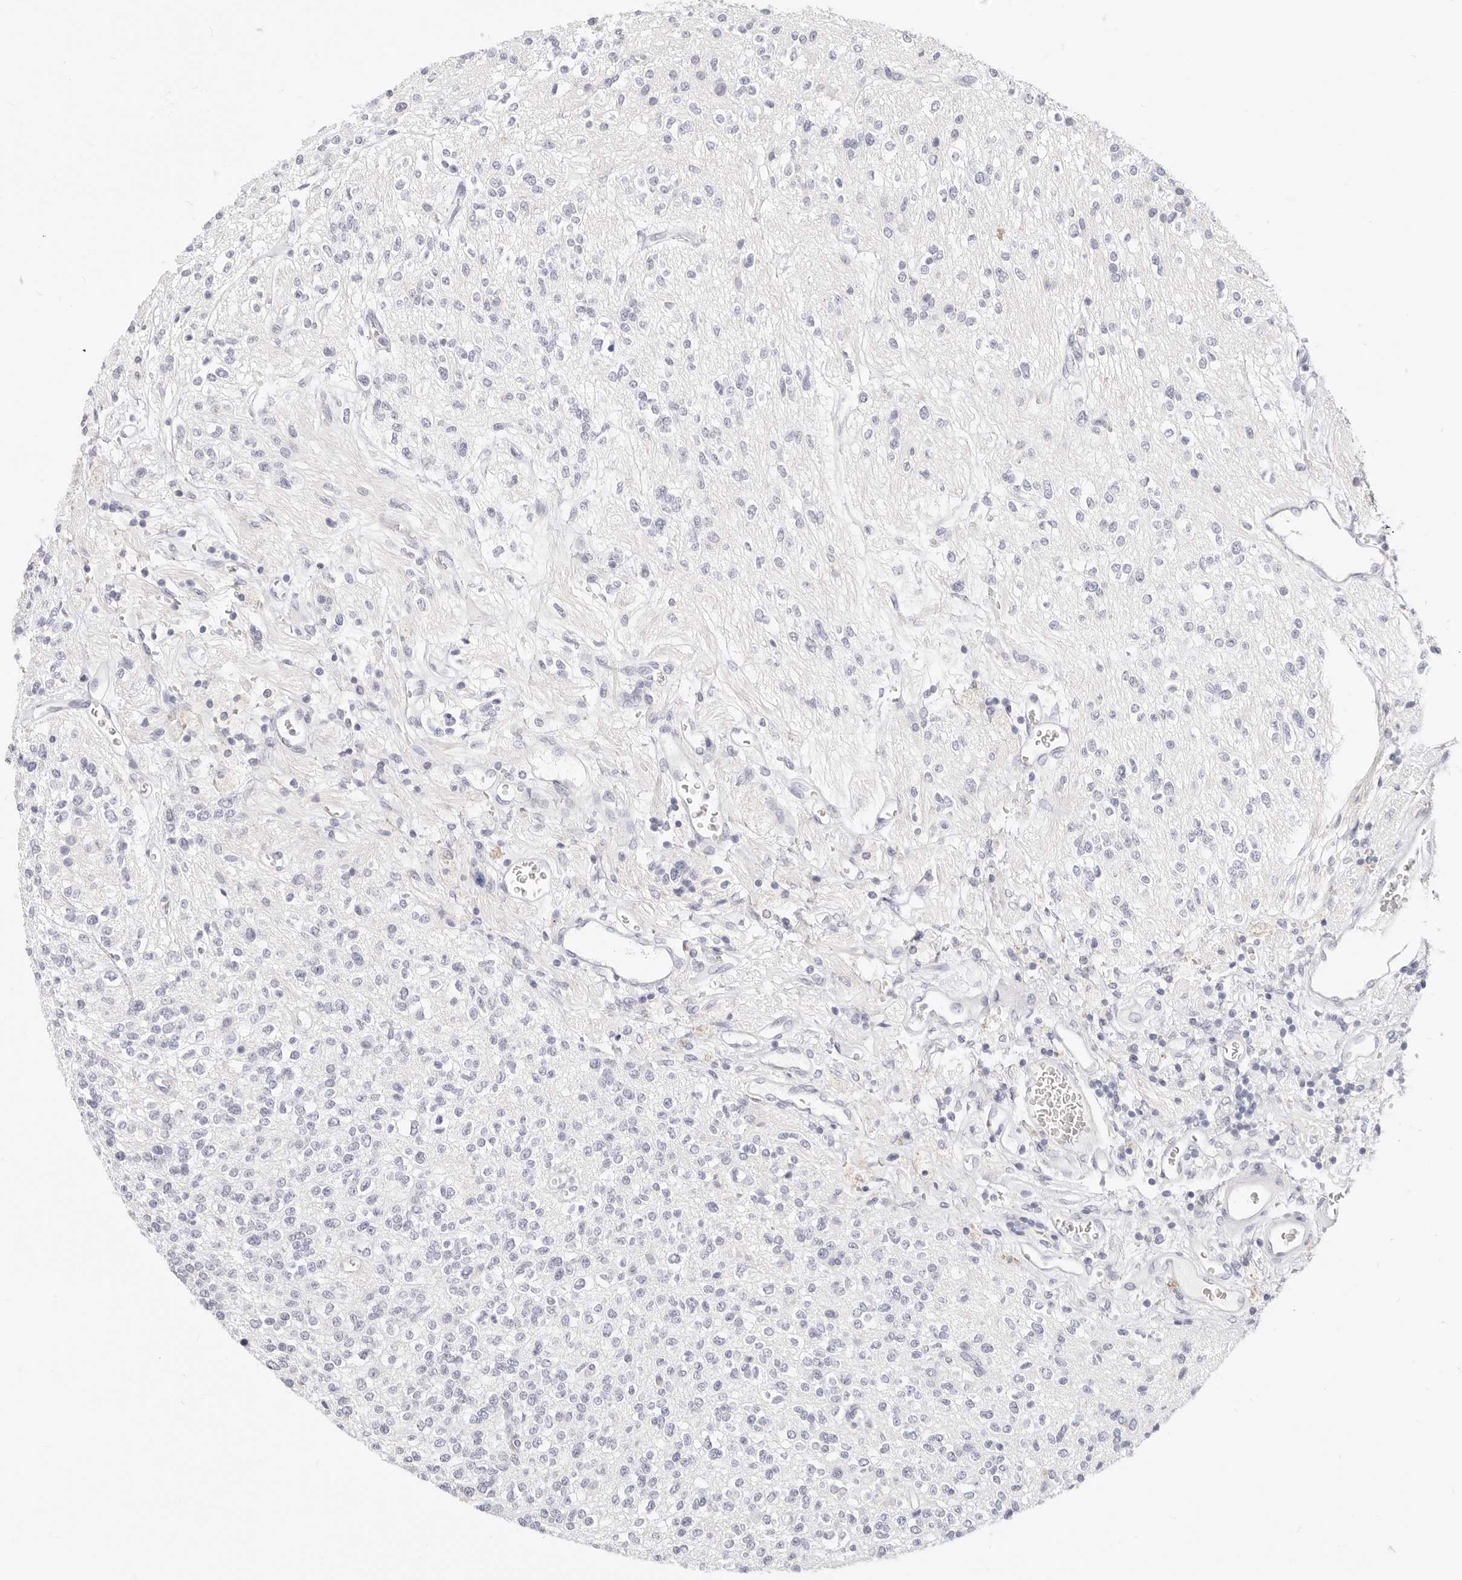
{"staining": {"intensity": "negative", "quantity": "none", "location": "none"}, "tissue": "glioma", "cell_type": "Tumor cells", "image_type": "cancer", "snomed": [{"axis": "morphology", "description": "Glioma, malignant, High grade"}, {"axis": "topography", "description": "Brain"}], "caption": "A photomicrograph of human malignant glioma (high-grade) is negative for staining in tumor cells.", "gene": "CAMP", "patient": {"sex": "male", "age": 34}}